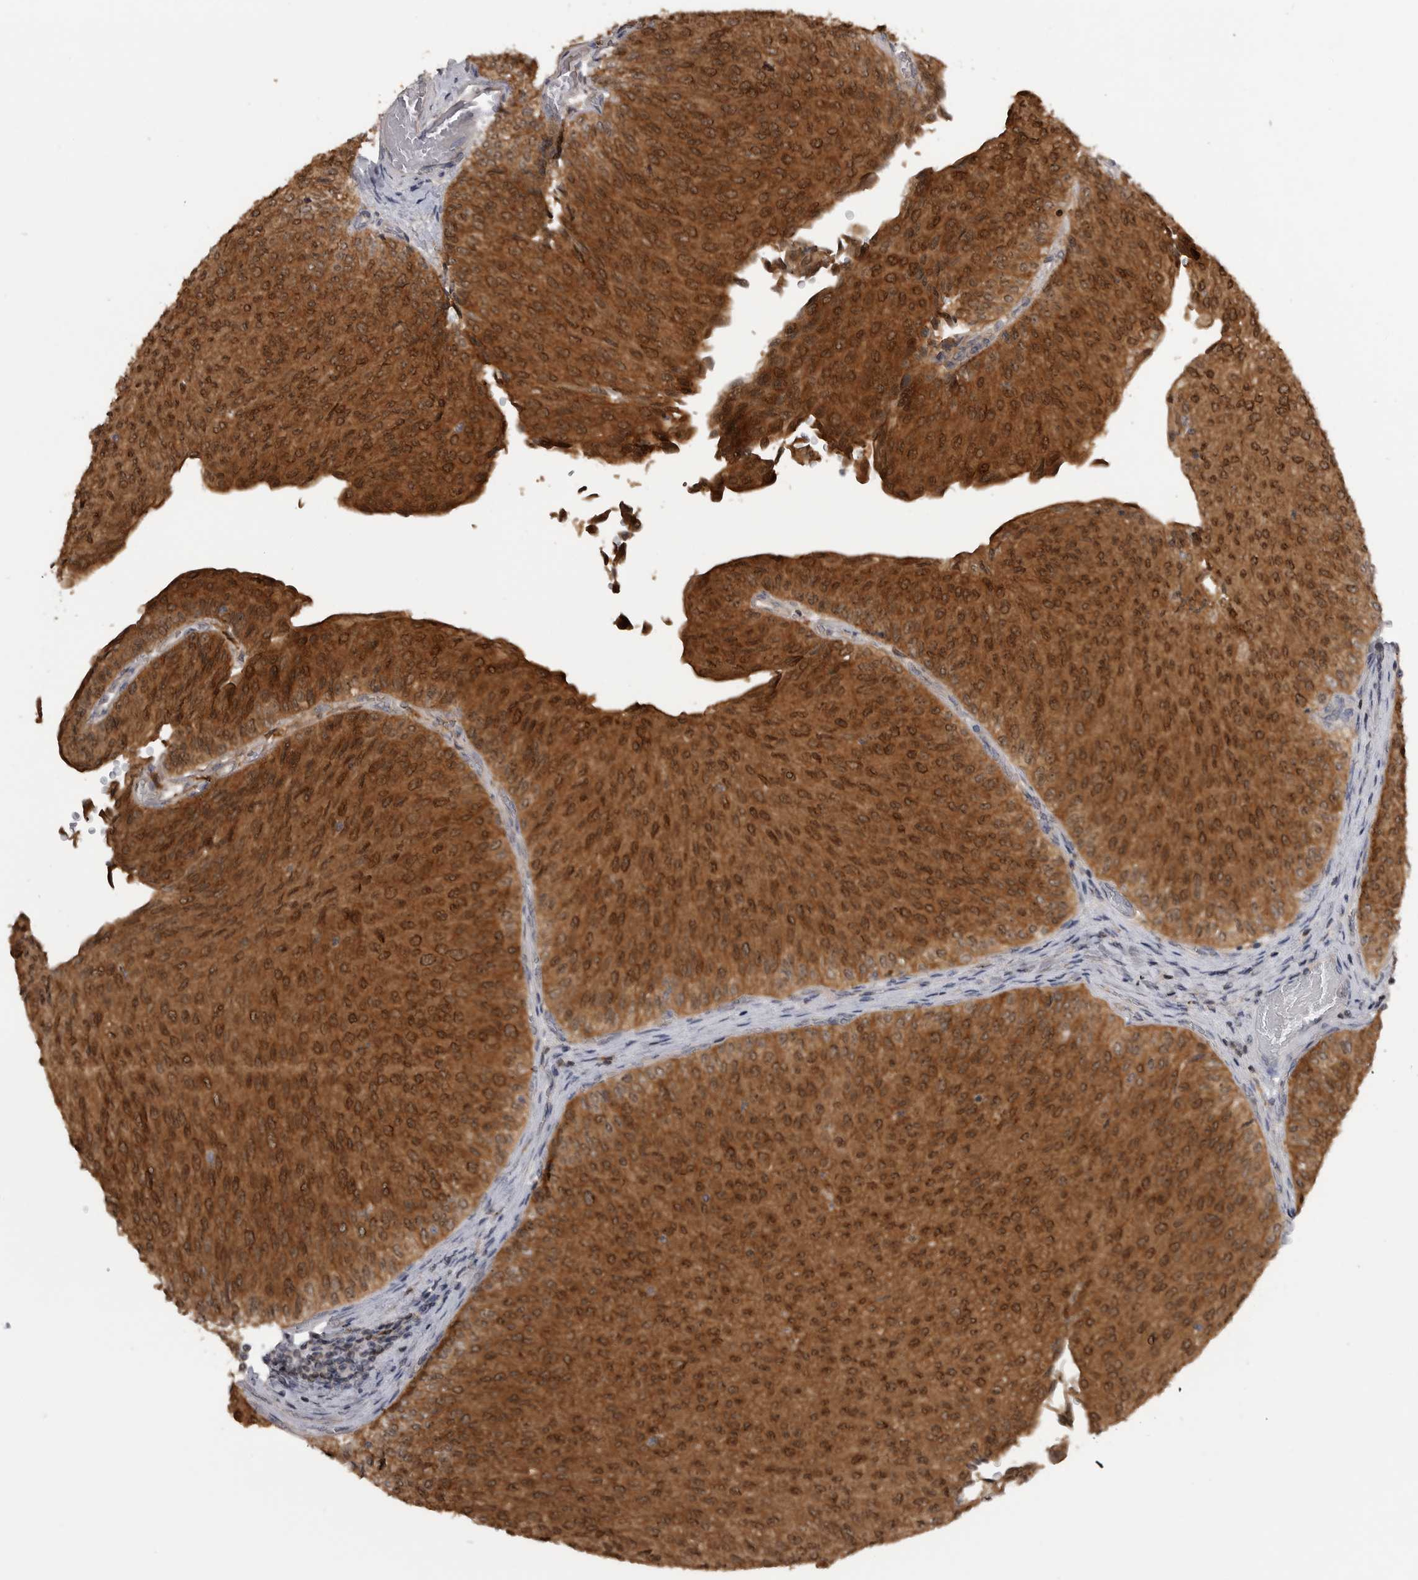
{"staining": {"intensity": "moderate", "quantity": ">75%", "location": "cytoplasmic/membranous,nuclear"}, "tissue": "urothelial cancer", "cell_type": "Tumor cells", "image_type": "cancer", "snomed": [{"axis": "morphology", "description": "Urothelial carcinoma, Low grade"}, {"axis": "topography", "description": "Urinary bladder"}], "caption": "Protein expression by IHC demonstrates moderate cytoplasmic/membranous and nuclear expression in about >75% of tumor cells in urothelial cancer.", "gene": "MAPK13", "patient": {"sex": "male", "age": 78}}